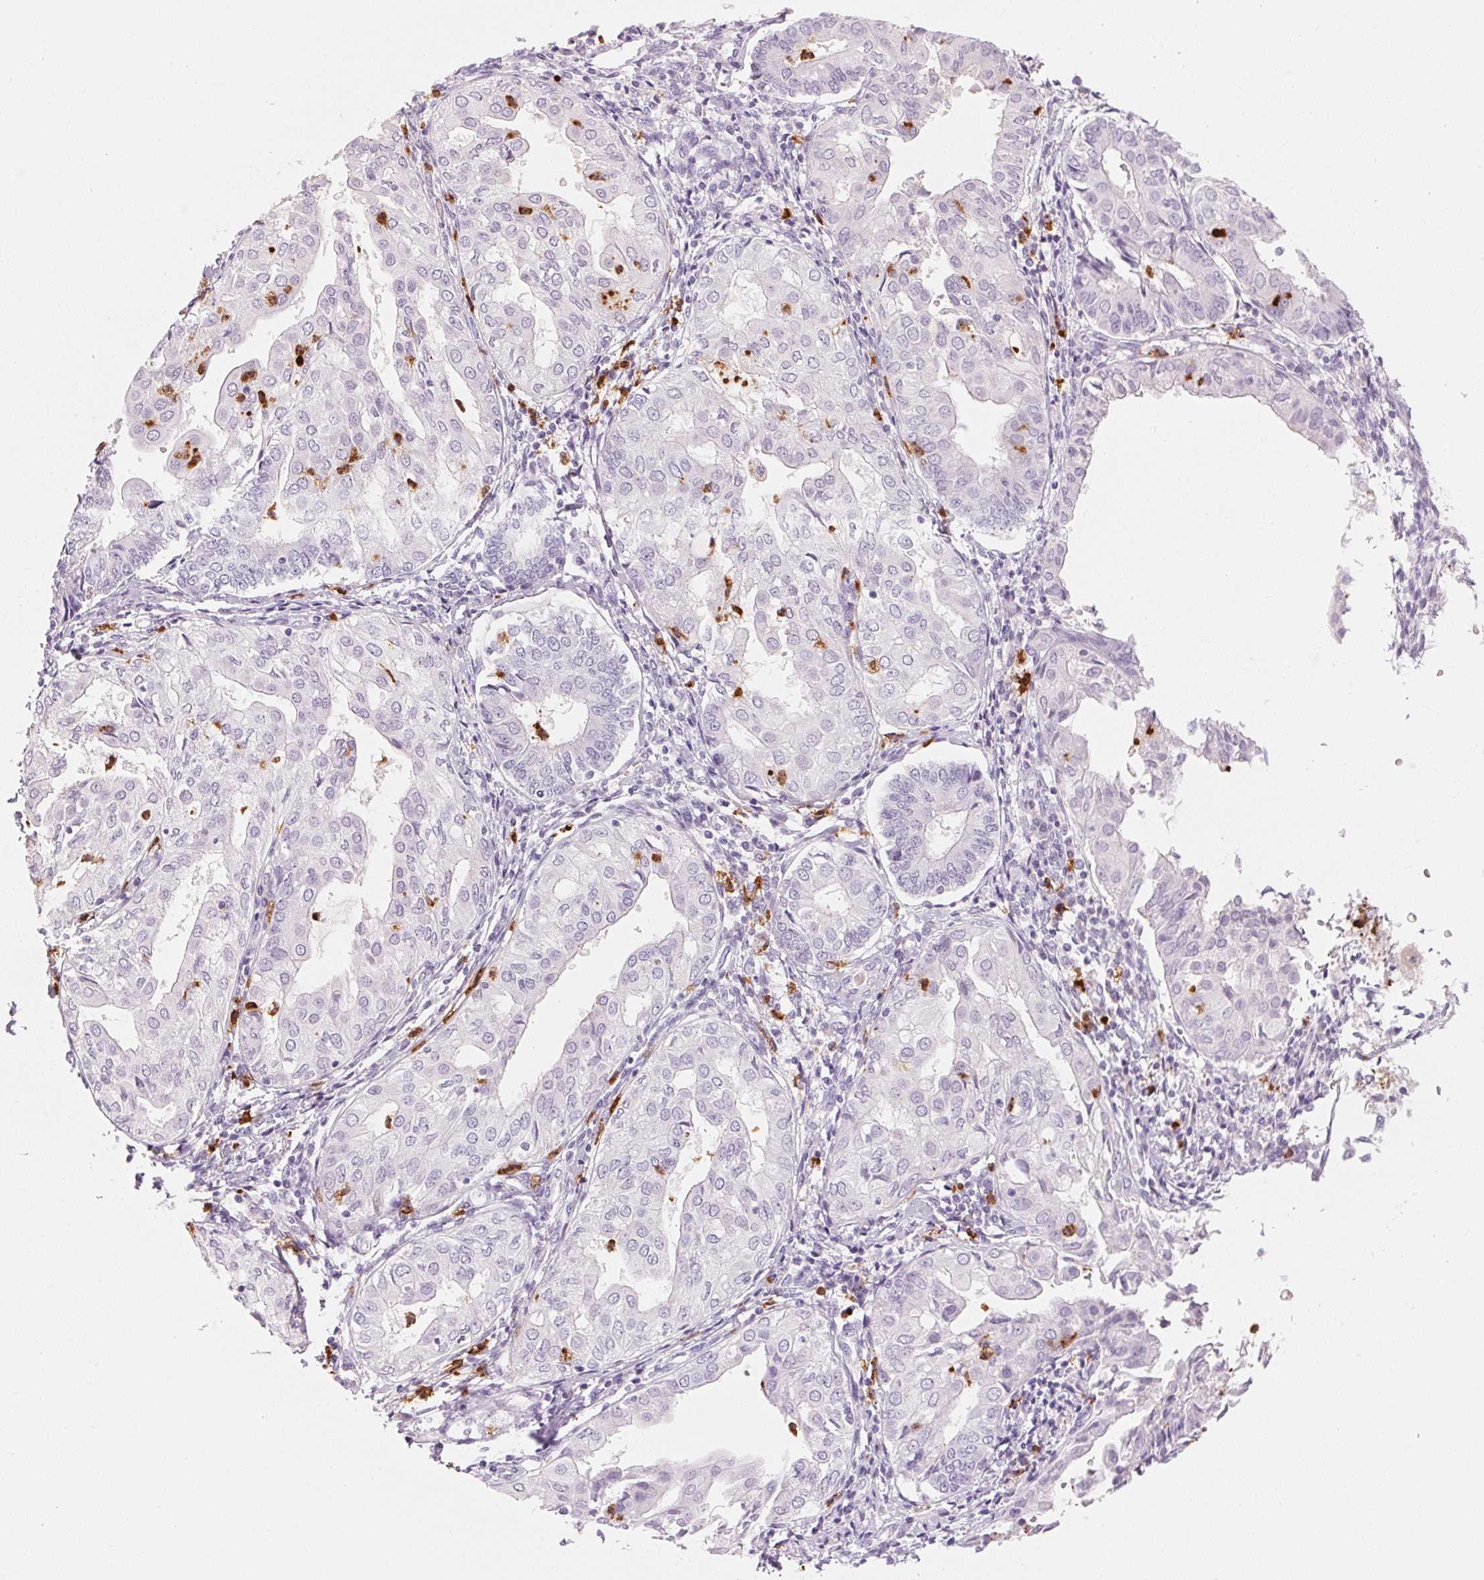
{"staining": {"intensity": "negative", "quantity": "none", "location": "none"}, "tissue": "endometrial cancer", "cell_type": "Tumor cells", "image_type": "cancer", "snomed": [{"axis": "morphology", "description": "Adenocarcinoma, NOS"}, {"axis": "topography", "description": "Endometrium"}], "caption": "Endometrial adenocarcinoma was stained to show a protein in brown. There is no significant expression in tumor cells.", "gene": "KLK7", "patient": {"sex": "female", "age": 68}}